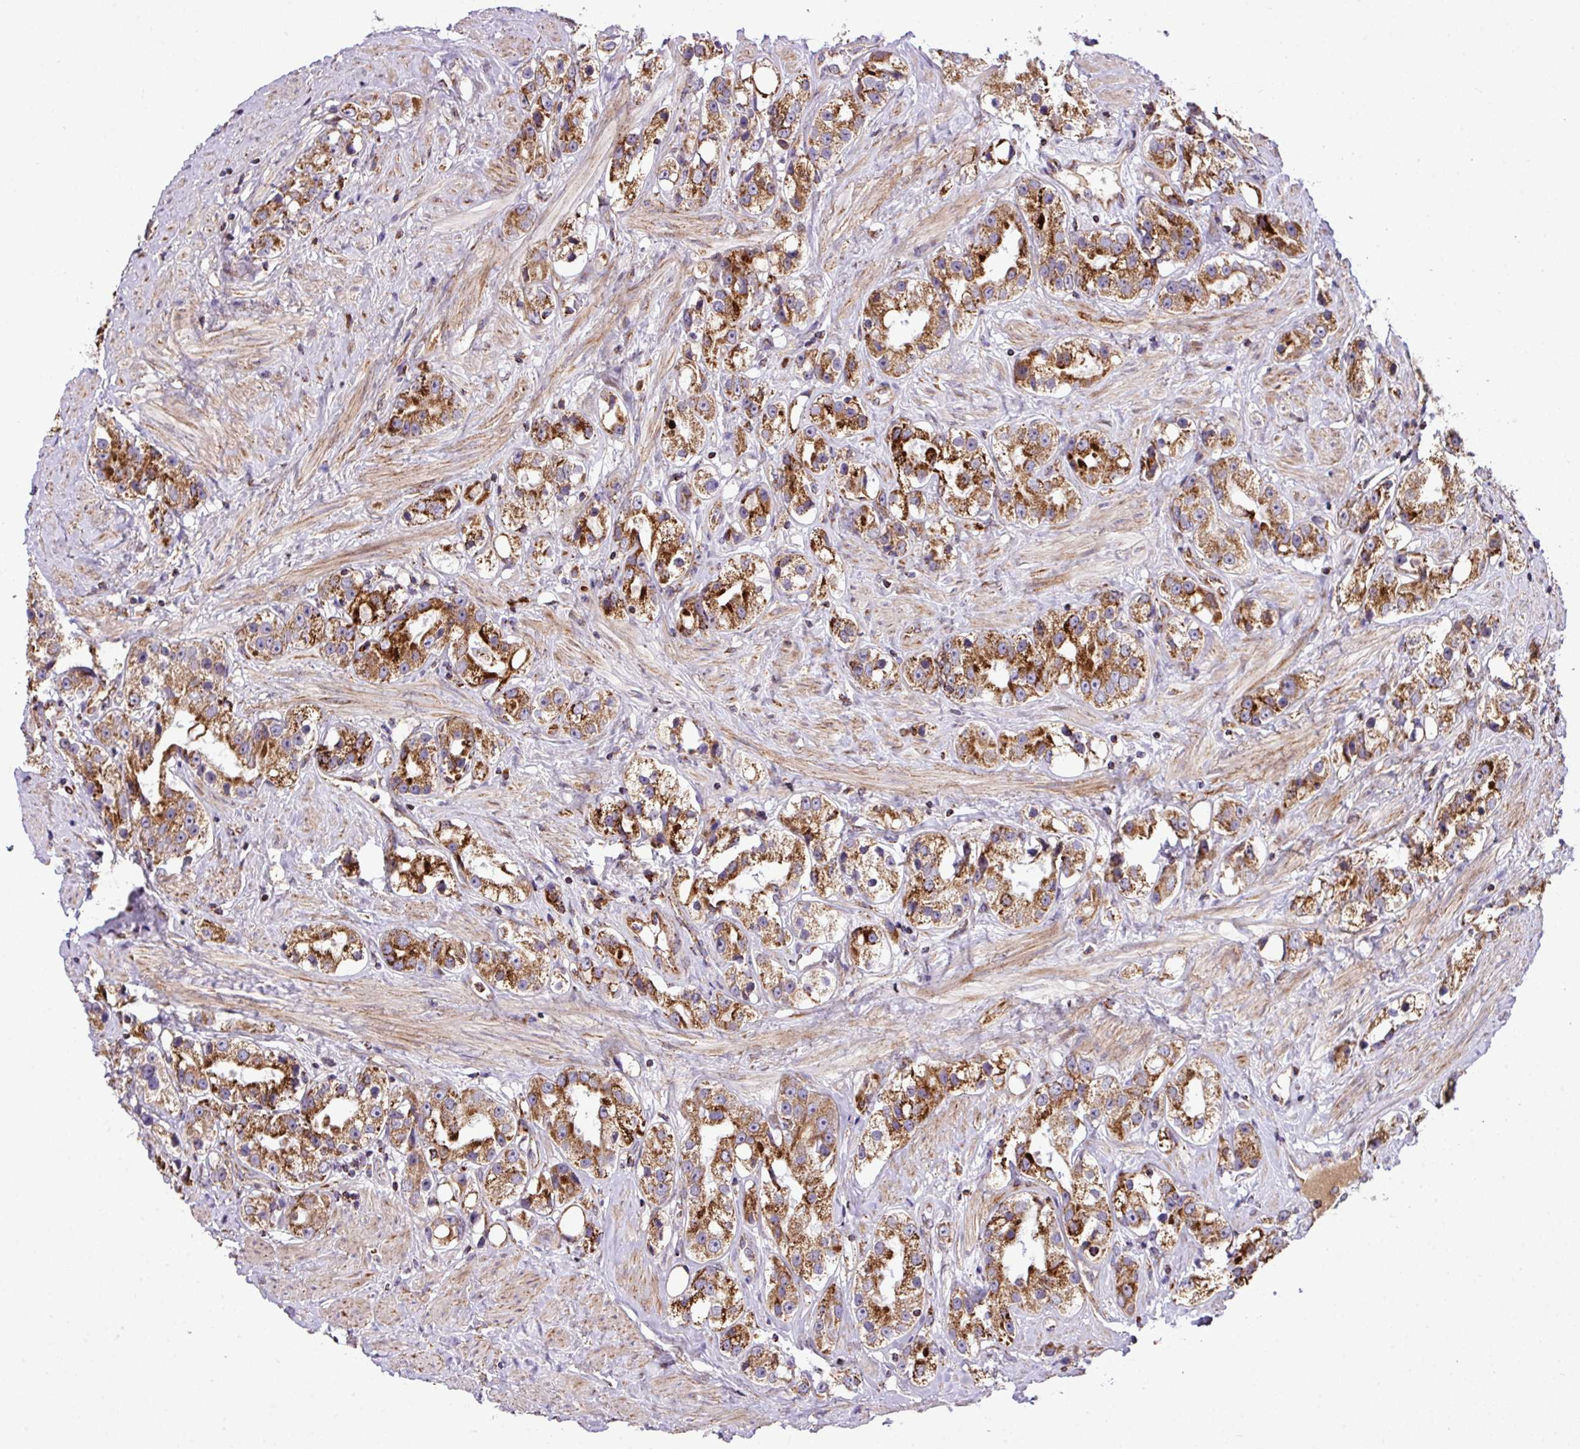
{"staining": {"intensity": "strong", "quantity": ">75%", "location": "cytoplasmic/membranous"}, "tissue": "prostate cancer", "cell_type": "Tumor cells", "image_type": "cancer", "snomed": [{"axis": "morphology", "description": "Adenocarcinoma, NOS"}, {"axis": "topography", "description": "Prostate"}], "caption": "Approximately >75% of tumor cells in human prostate adenocarcinoma exhibit strong cytoplasmic/membranous protein positivity as visualized by brown immunohistochemical staining.", "gene": "ZNF569", "patient": {"sex": "male", "age": 79}}